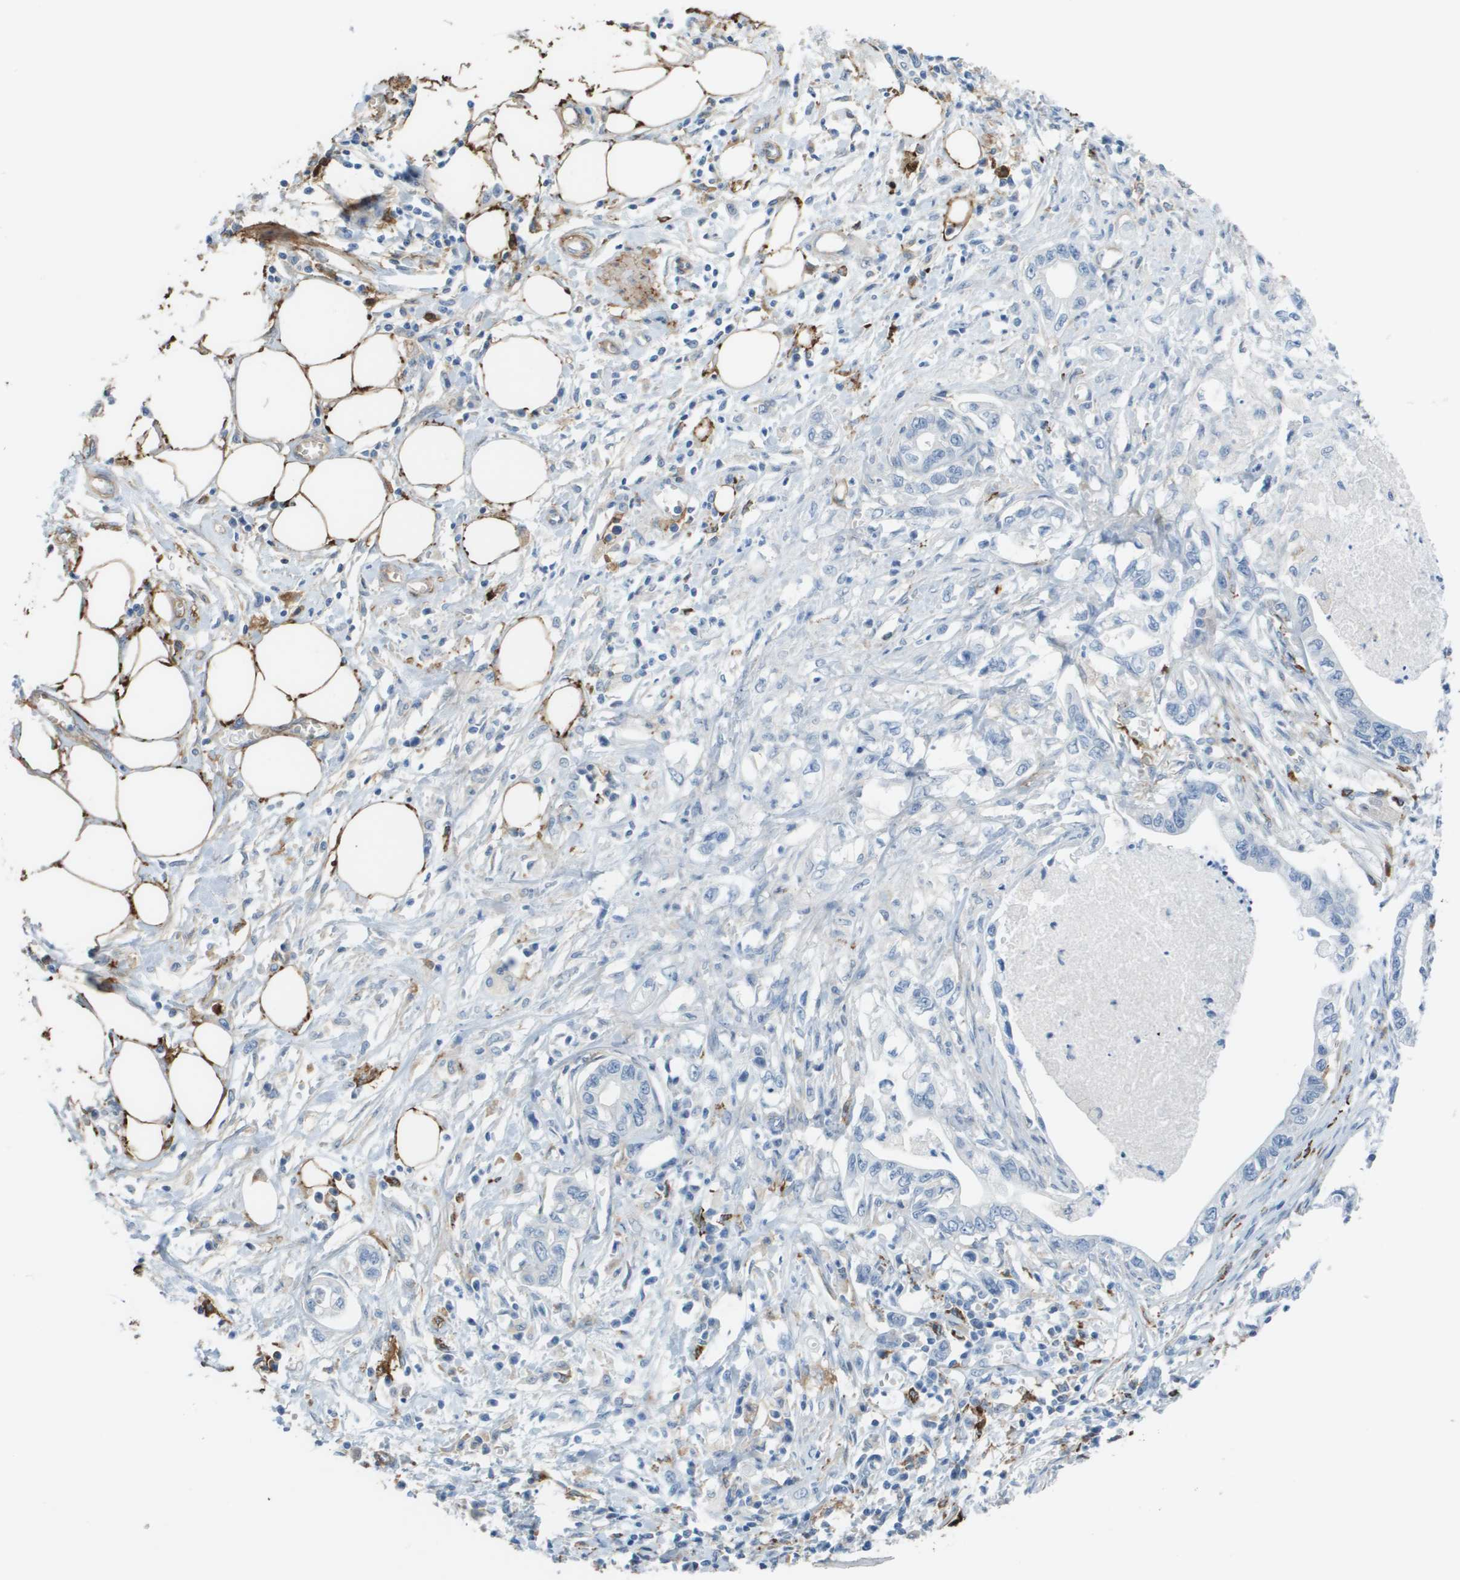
{"staining": {"intensity": "negative", "quantity": "none", "location": "none"}, "tissue": "pancreatic cancer", "cell_type": "Tumor cells", "image_type": "cancer", "snomed": [{"axis": "morphology", "description": "Adenocarcinoma, NOS"}, {"axis": "topography", "description": "Pancreas"}], "caption": "Immunohistochemistry photomicrograph of neoplastic tissue: pancreatic adenocarcinoma stained with DAB (3,3'-diaminobenzidine) reveals no significant protein expression in tumor cells.", "gene": "ZBTB43", "patient": {"sex": "male", "age": 56}}